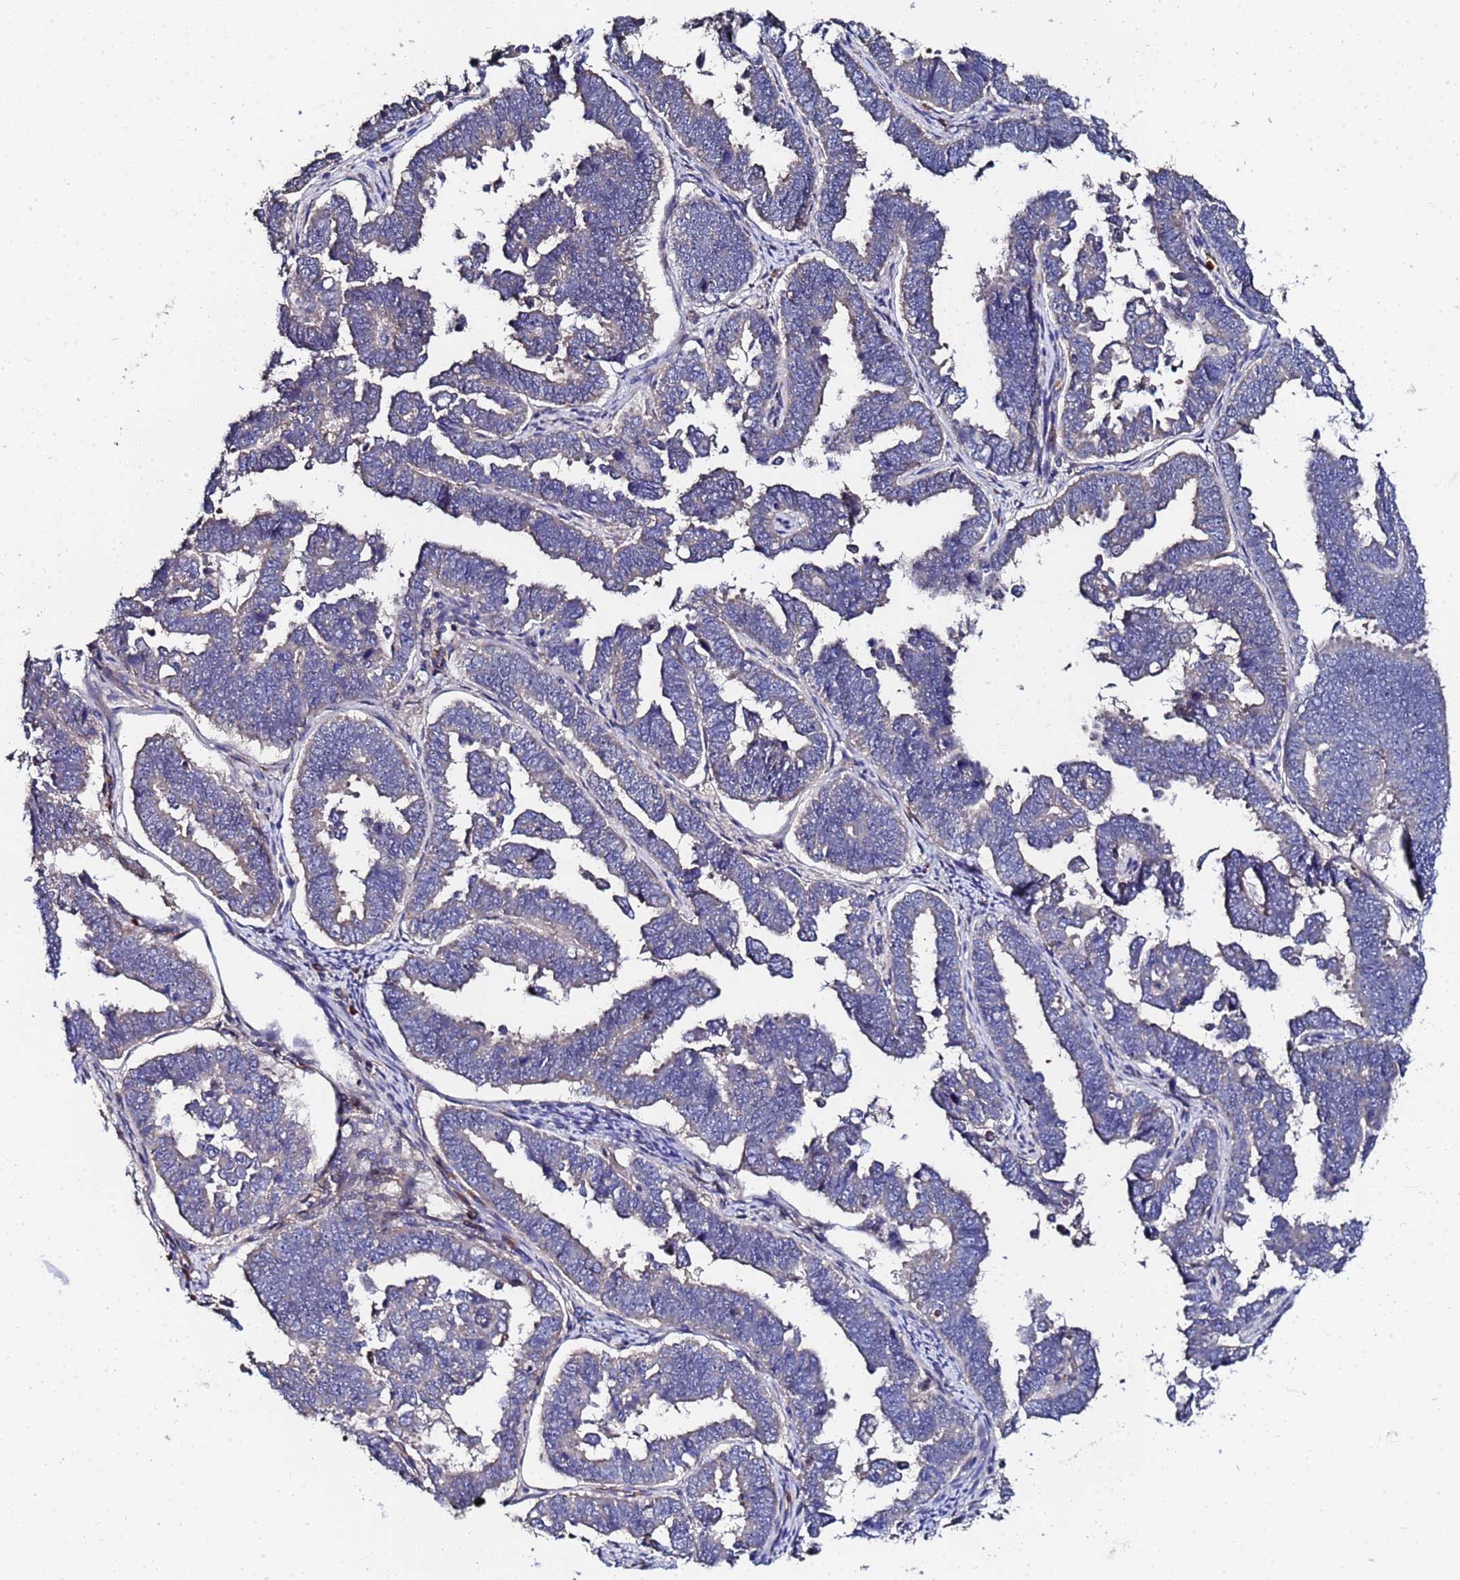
{"staining": {"intensity": "weak", "quantity": "<25%", "location": "cytoplasmic/membranous"}, "tissue": "endometrial cancer", "cell_type": "Tumor cells", "image_type": "cancer", "snomed": [{"axis": "morphology", "description": "Adenocarcinoma, NOS"}, {"axis": "topography", "description": "Endometrium"}], "caption": "Tumor cells are negative for brown protein staining in endometrial adenocarcinoma. (DAB (3,3'-diaminobenzidine) IHC with hematoxylin counter stain).", "gene": "TCP10L", "patient": {"sex": "female", "age": 75}}